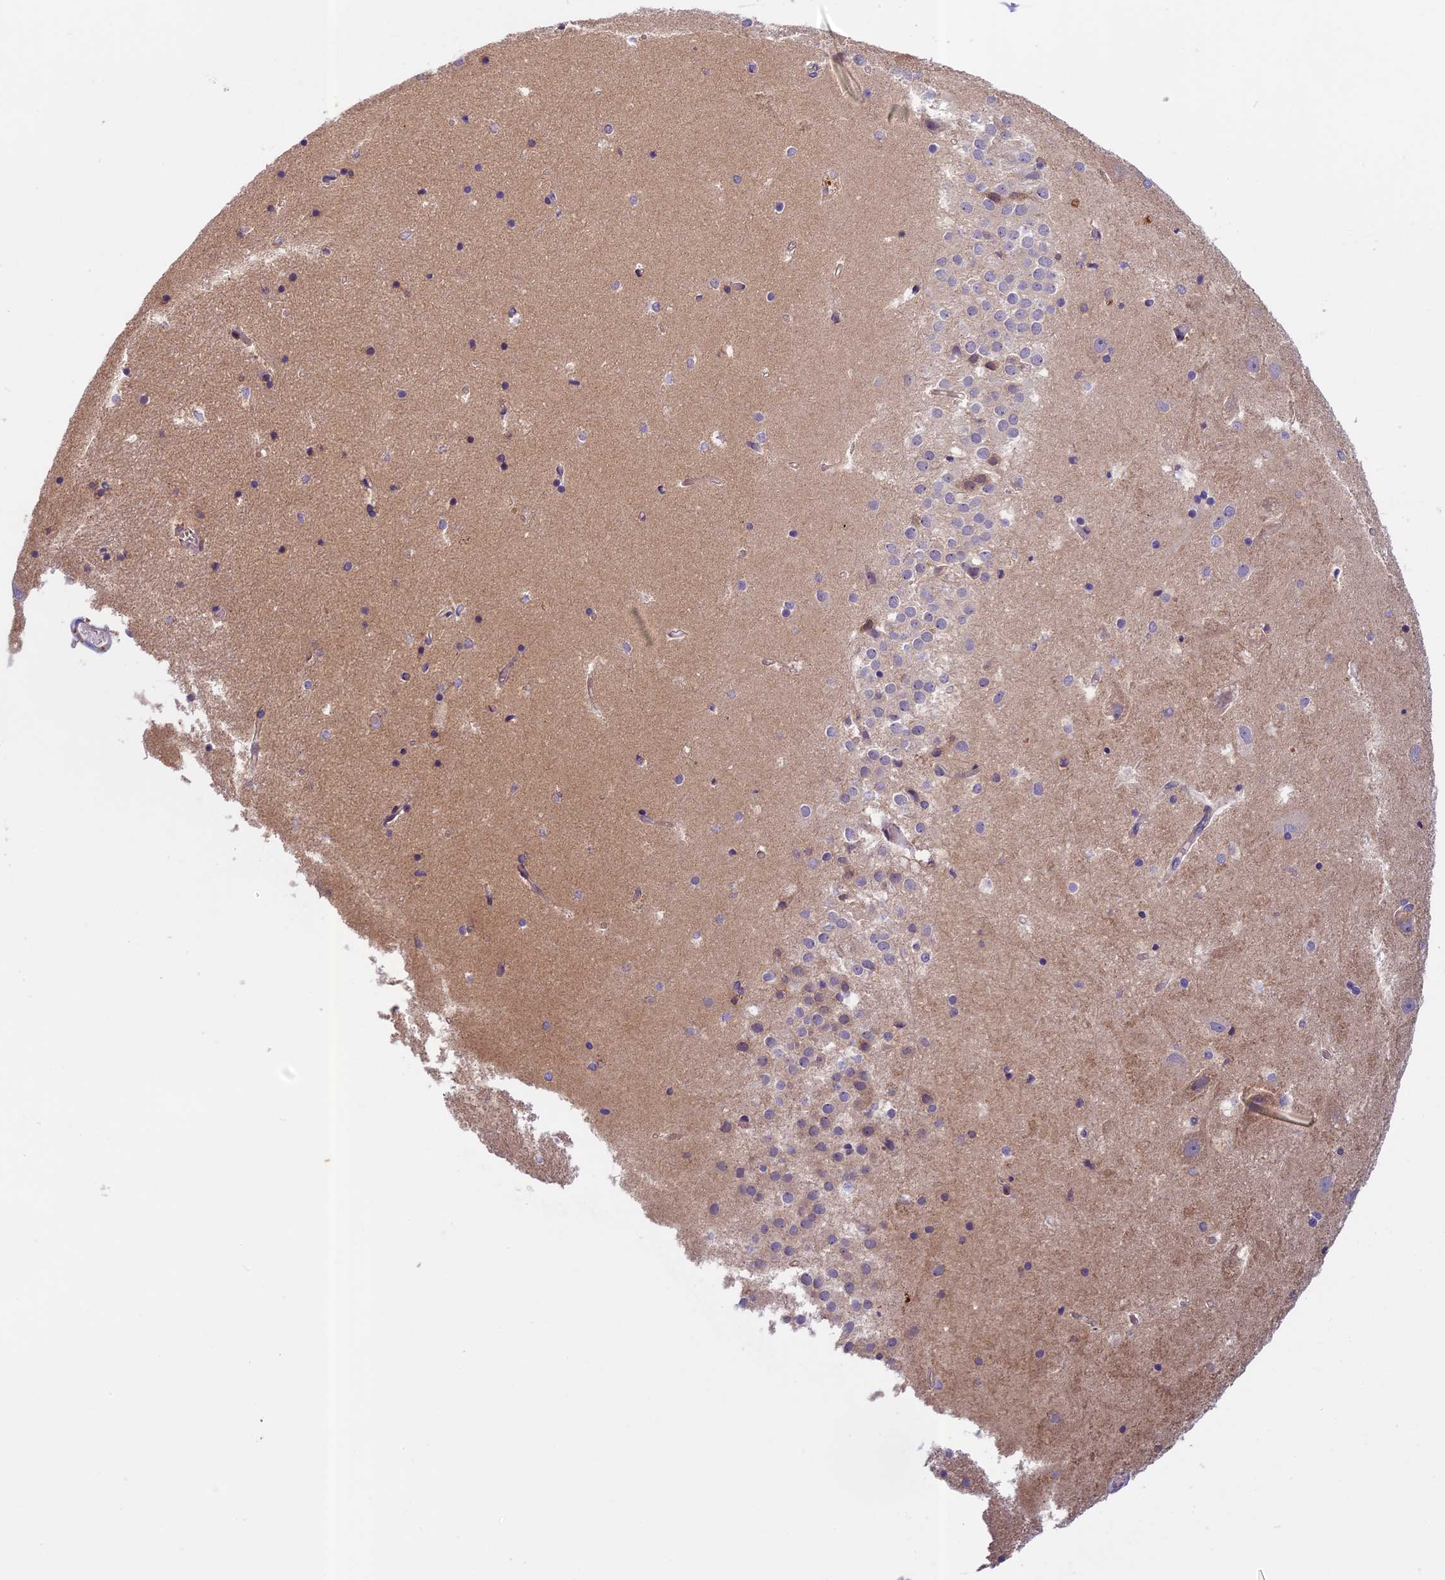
{"staining": {"intensity": "negative", "quantity": "none", "location": "none"}, "tissue": "hippocampus", "cell_type": "Glial cells", "image_type": "normal", "snomed": [{"axis": "morphology", "description": "Normal tissue, NOS"}, {"axis": "topography", "description": "Hippocampus"}], "caption": "Immunohistochemical staining of benign hippocampus demonstrates no significant expression in glial cells.", "gene": "SEMA7A", "patient": {"sex": "female", "age": 52}}